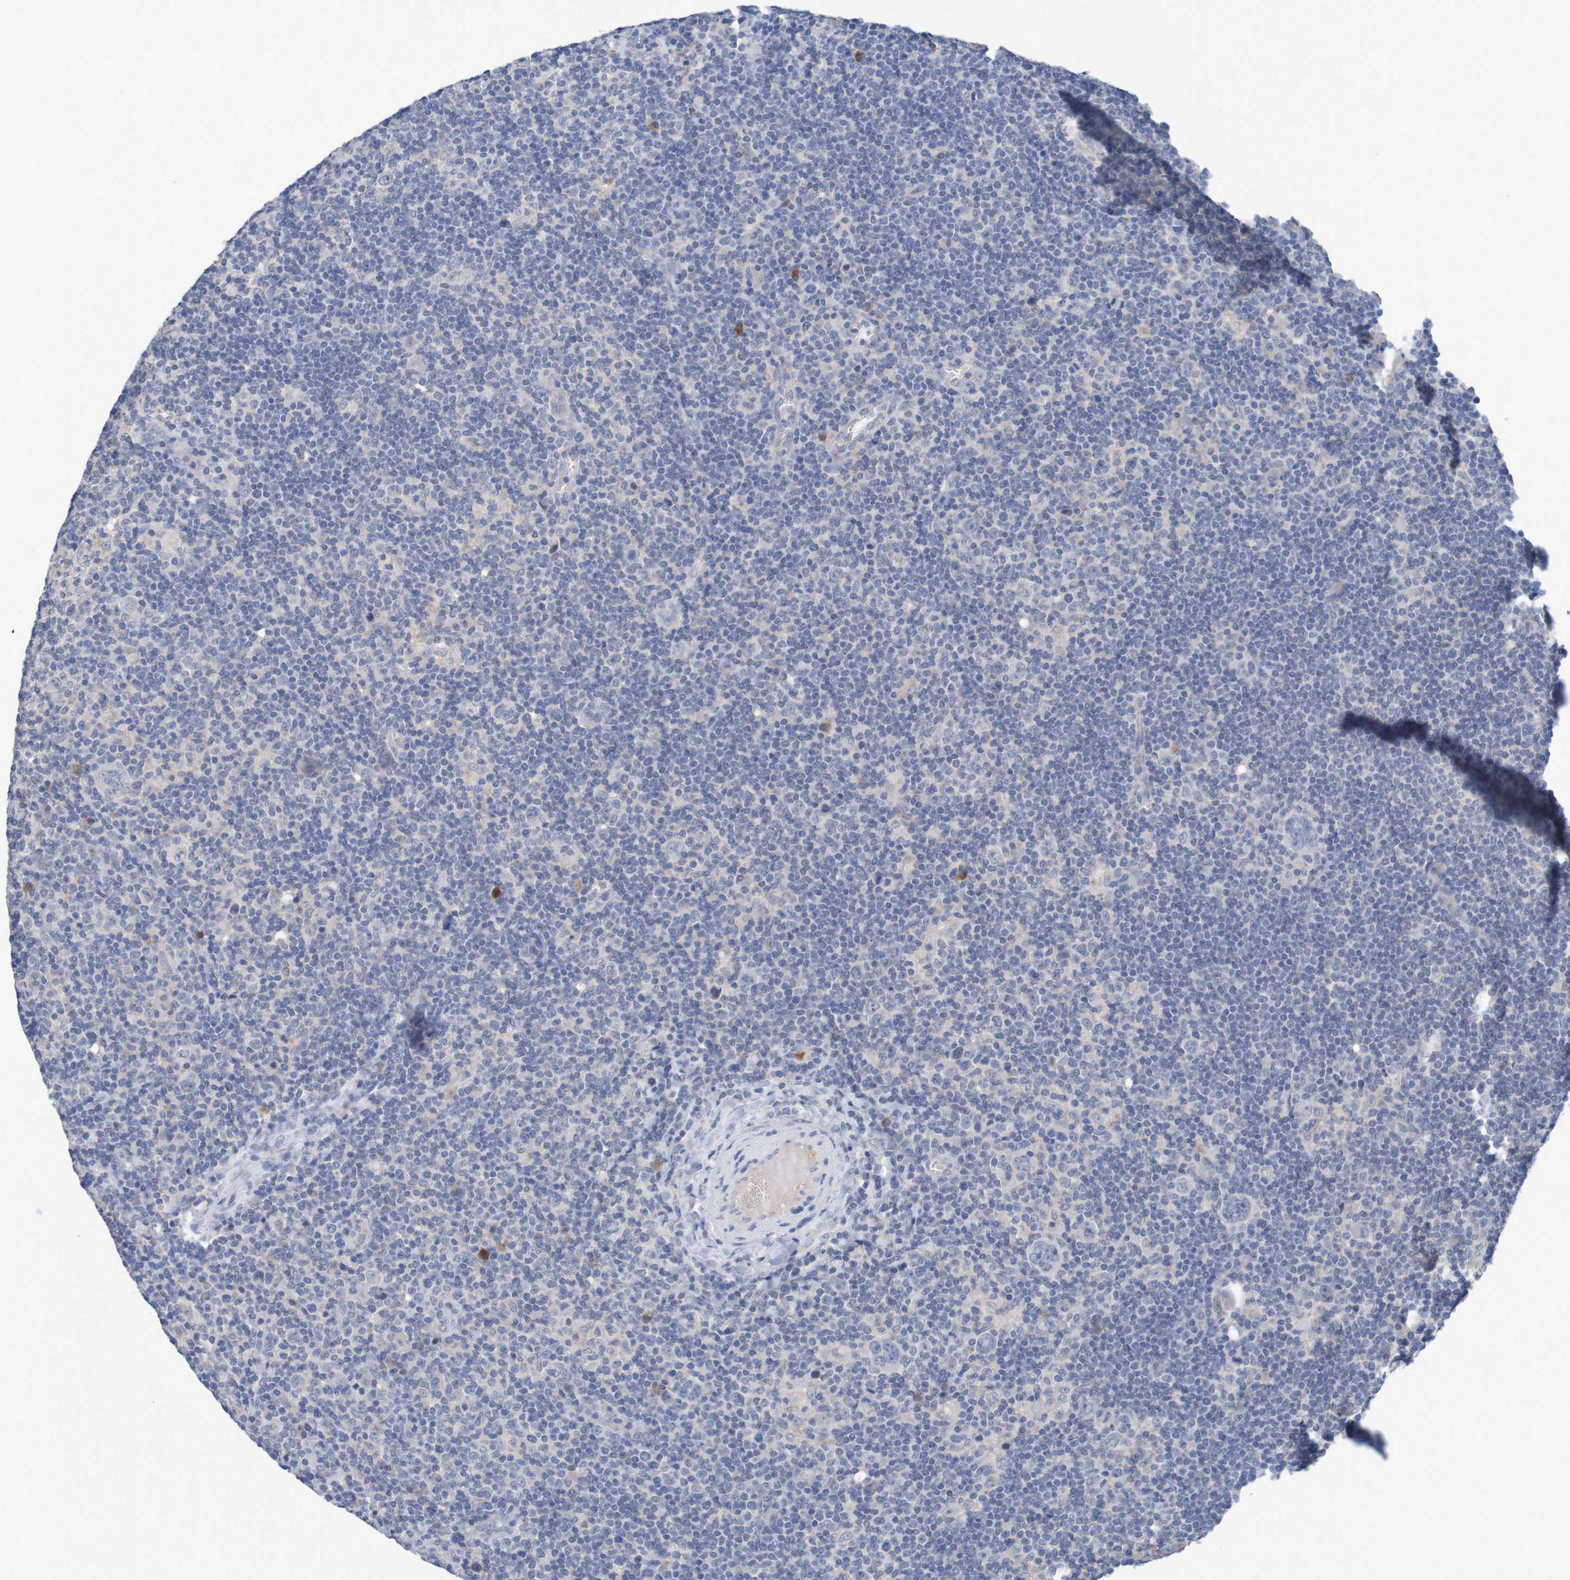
{"staining": {"intensity": "weak", "quantity": "25%-75%", "location": "cytoplasmic/membranous"}, "tissue": "lymphoma", "cell_type": "Tumor cells", "image_type": "cancer", "snomed": [{"axis": "morphology", "description": "Hodgkin's disease, NOS"}, {"axis": "topography", "description": "Lymph node"}], "caption": "Hodgkin's disease was stained to show a protein in brown. There is low levels of weak cytoplasmic/membranous staining in approximately 25%-75% of tumor cells.", "gene": "LTA", "patient": {"sex": "female", "age": 57}}